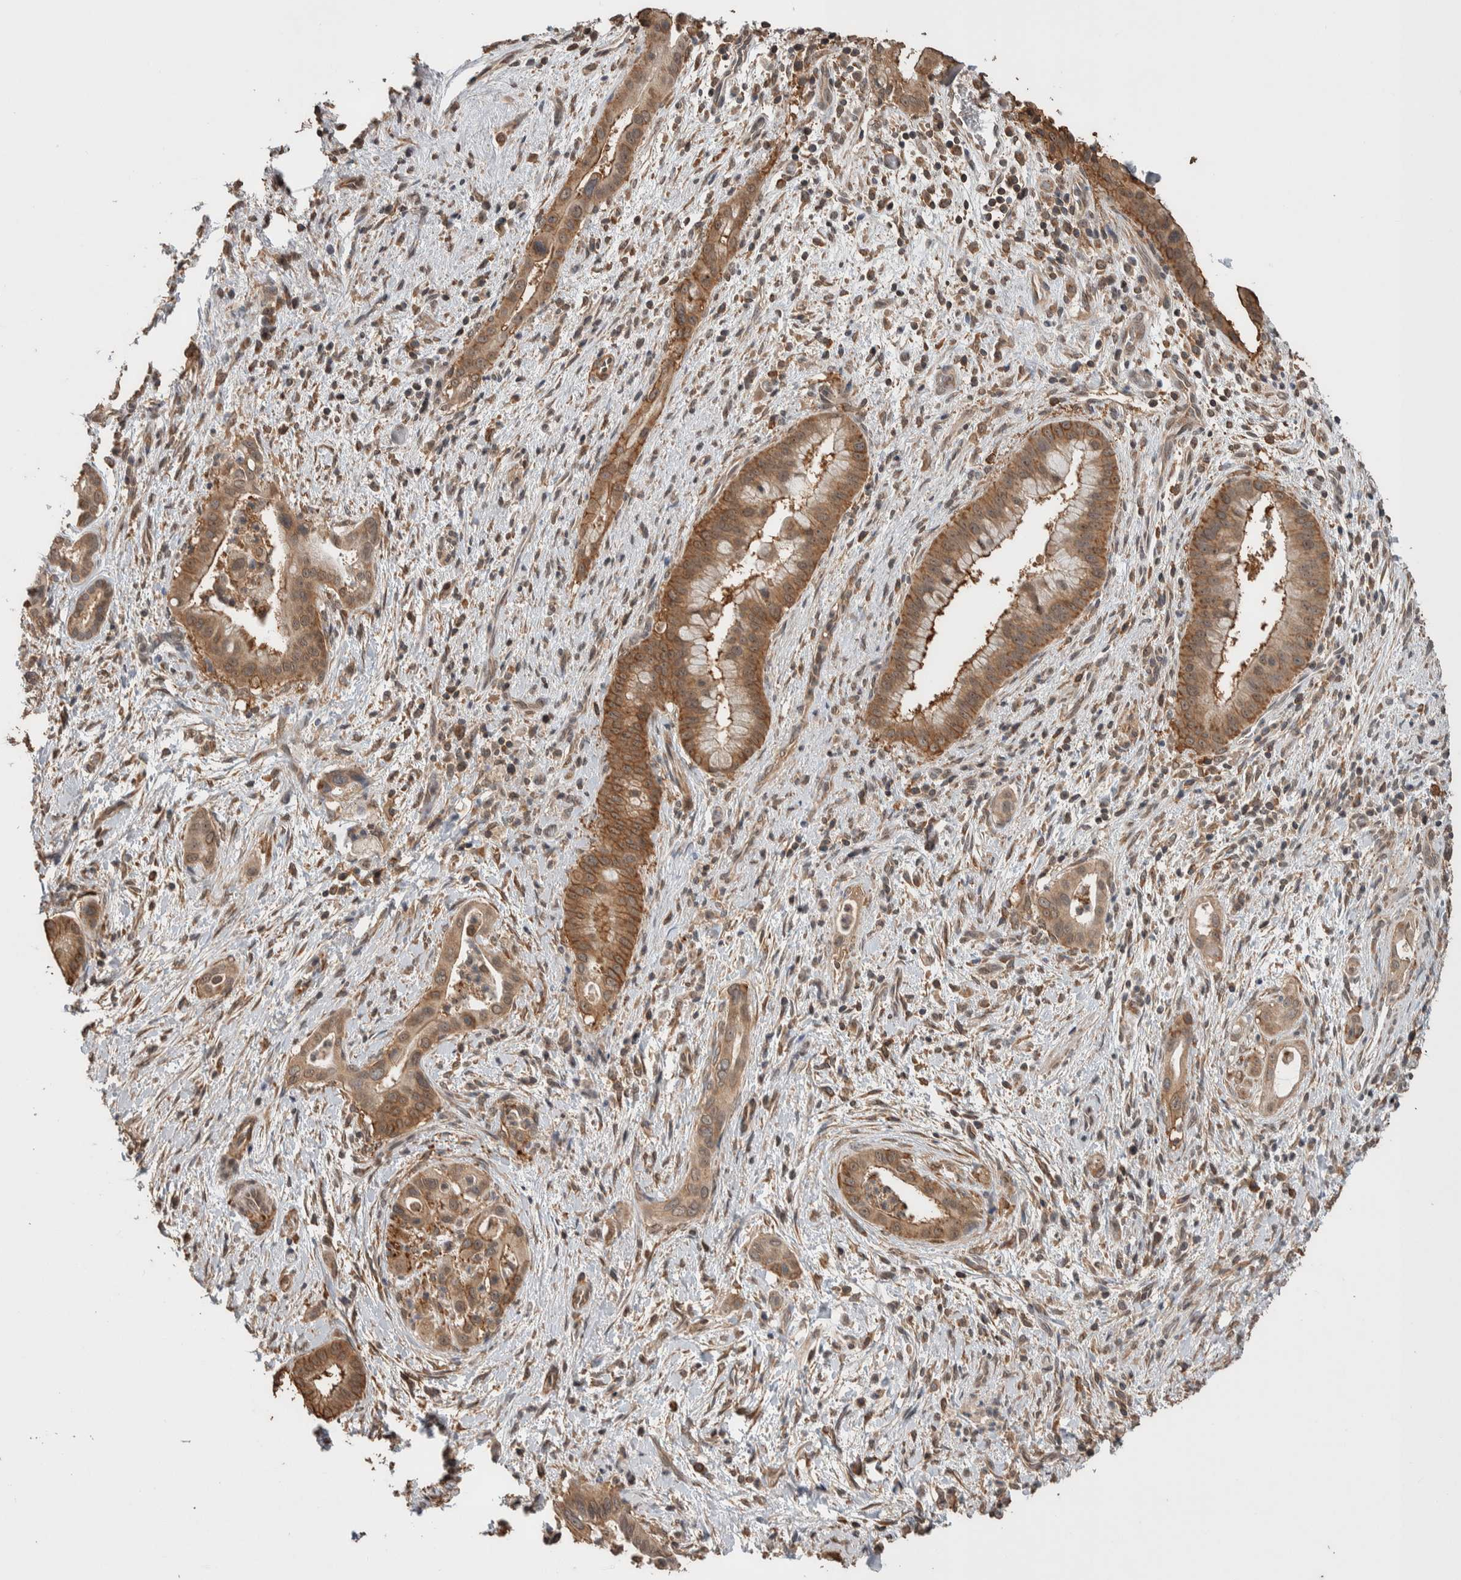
{"staining": {"intensity": "strong", "quantity": ">75%", "location": "cytoplasmic/membranous"}, "tissue": "liver cancer", "cell_type": "Tumor cells", "image_type": "cancer", "snomed": [{"axis": "morphology", "description": "Cholangiocarcinoma"}, {"axis": "topography", "description": "Liver"}], "caption": "Human liver cholangiocarcinoma stained with a brown dye shows strong cytoplasmic/membranous positive expression in approximately >75% of tumor cells.", "gene": "DVL2", "patient": {"sex": "female", "age": 54}}